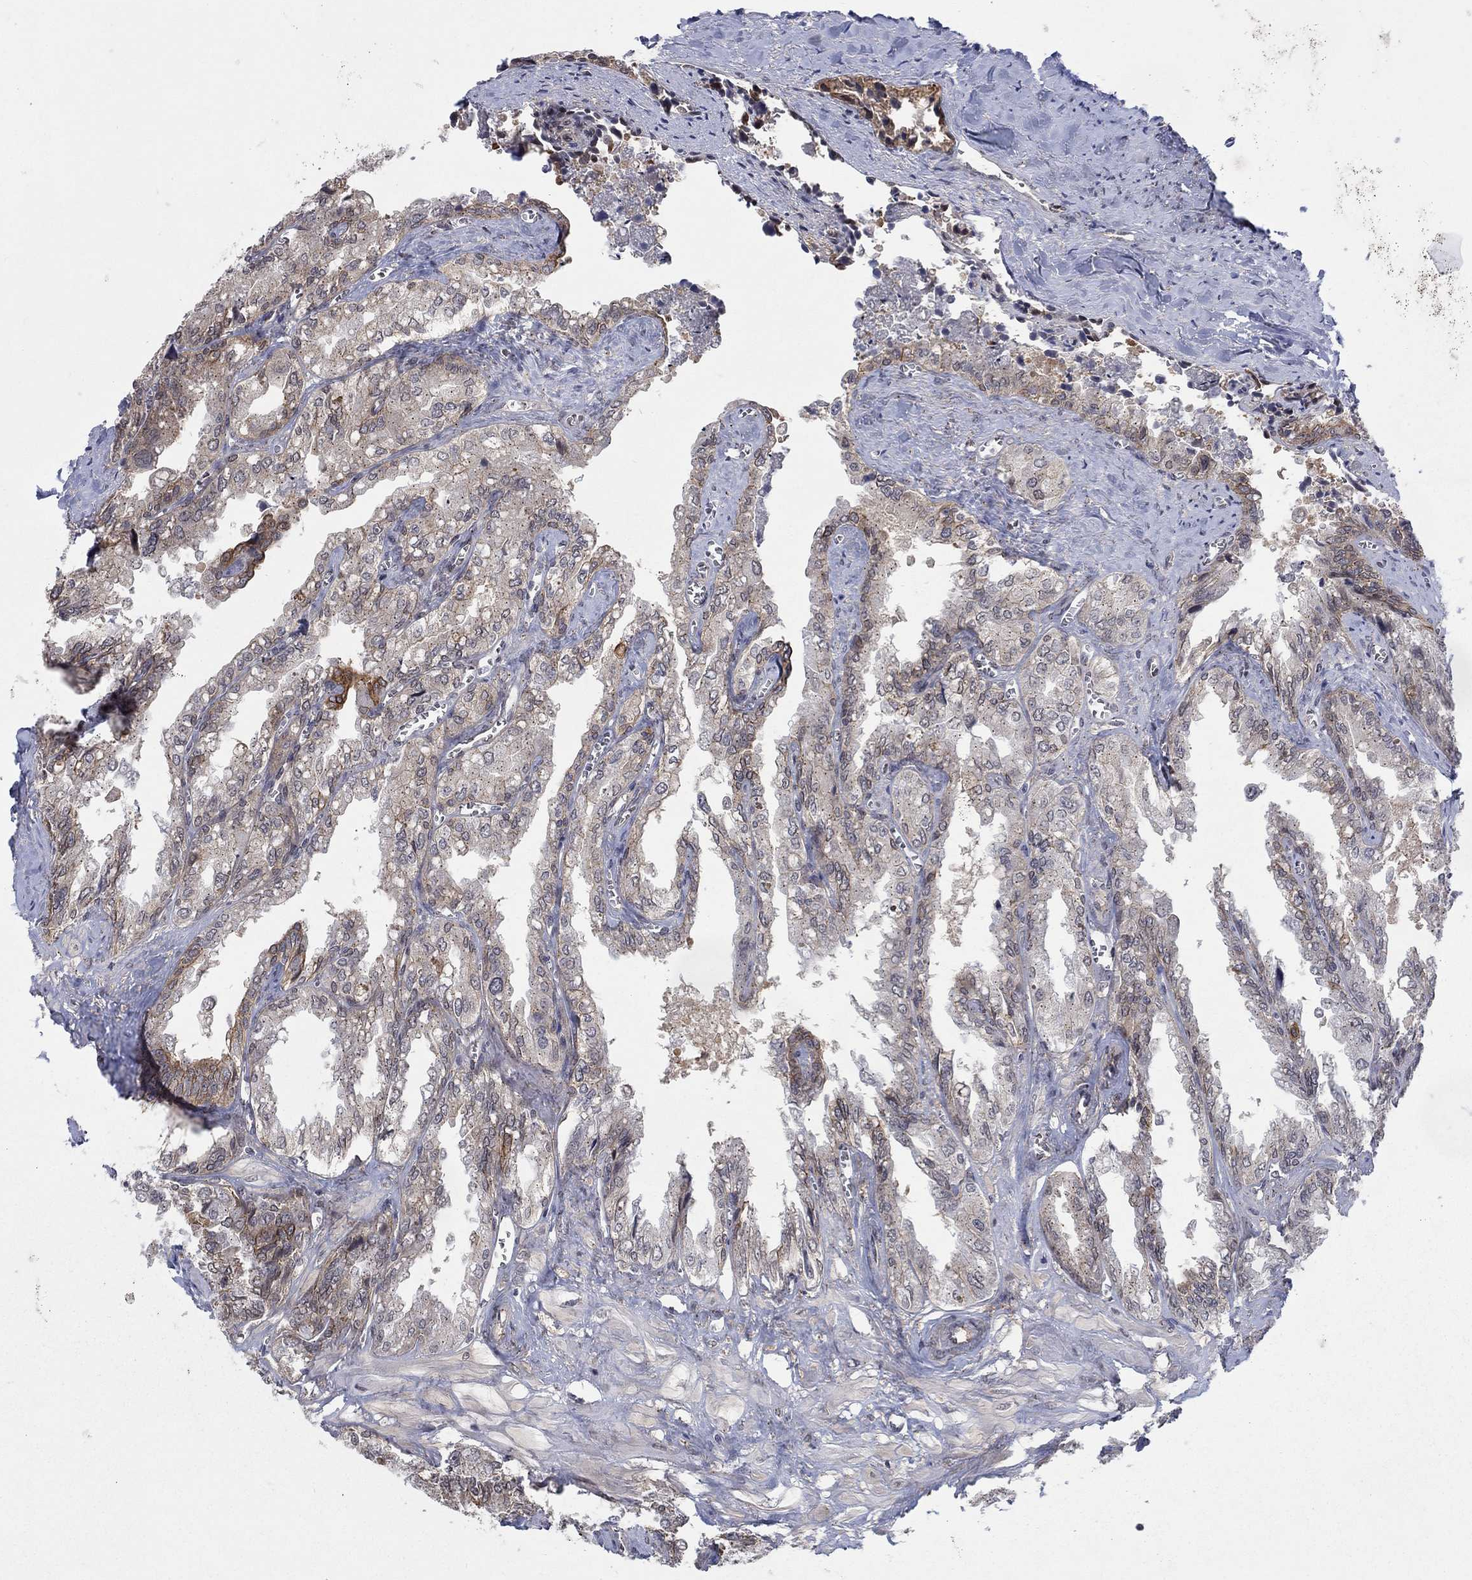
{"staining": {"intensity": "moderate", "quantity": "25%-75%", "location": "cytoplasmic/membranous"}, "tissue": "seminal vesicle", "cell_type": "Glandular cells", "image_type": "normal", "snomed": [{"axis": "morphology", "description": "Normal tissue, NOS"}, {"axis": "topography", "description": "Seminal veicle"}], "caption": "Seminal vesicle was stained to show a protein in brown. There is medium levels of moderate cytoplasmic/membranous staining in about 25%-75% of glandular cells. The staining is performed using DAB (3,3'-diaminobenzidine) brown chromogen to label protein expression. The nuclei are counter-stained blue using hematoxylin.", "gene": "SH3RF1", "patient": {"sex": "male", "age": 67}}